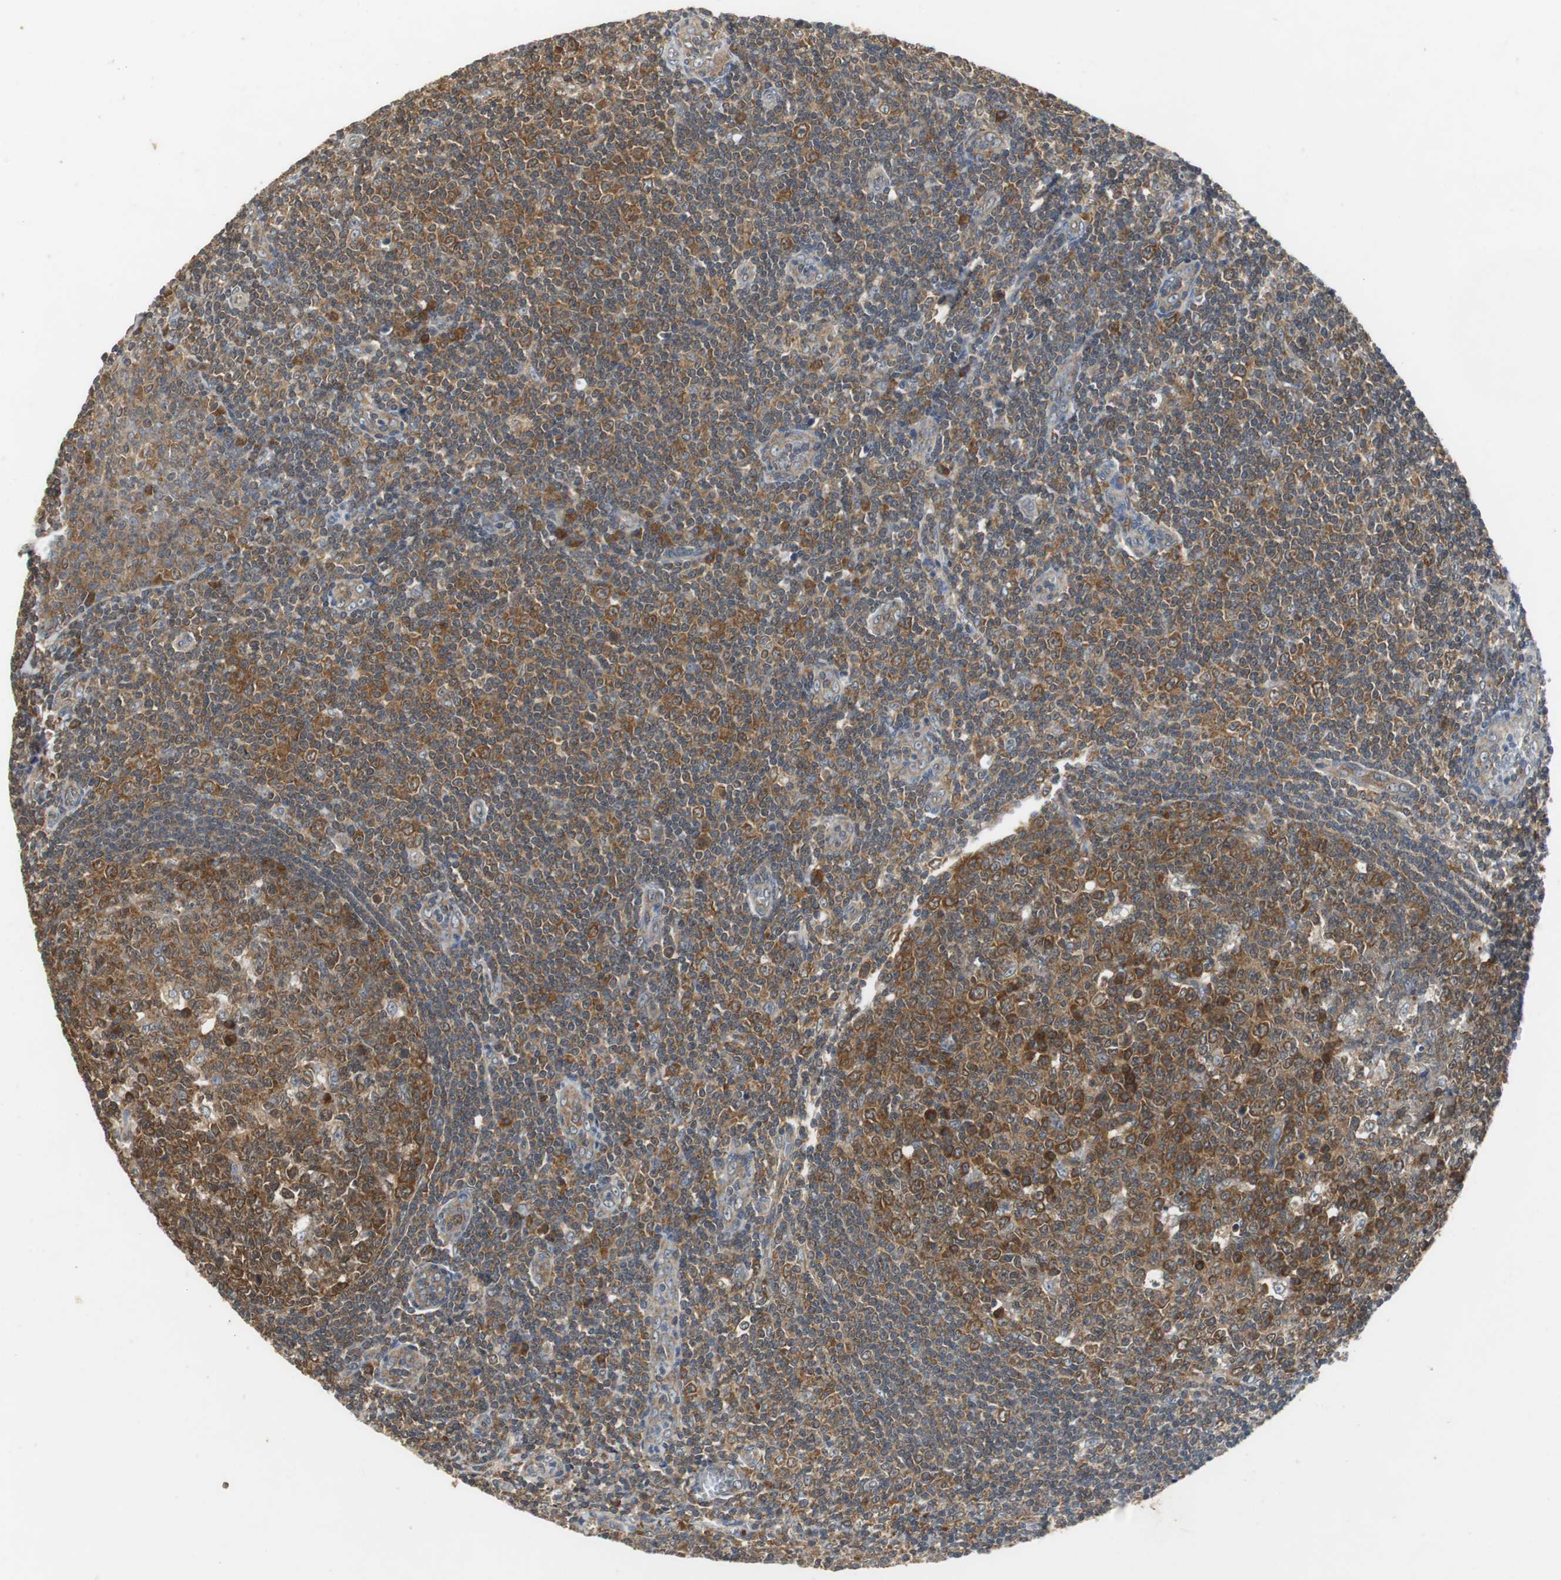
{"staining": {"intensity": "strong", "quantity": ">75%", "location": "cytoplasmic/membranous"}, "tissue": "tonsil", "cell_type": "Germinal center cells", "image_type": "normal", "snomed": [{"axis": "morphology", "description": "Normal tissue, NOS"}, {"axis": "topography", "description": "Tonsil"}], "caption": "Germinal center cells exhibit strong cytoplasmic/membranous expression in about >75% of cells in unremarkable tonsil.", "gene": "VBP1", "patient": {"sex": "male", "age": 31}}